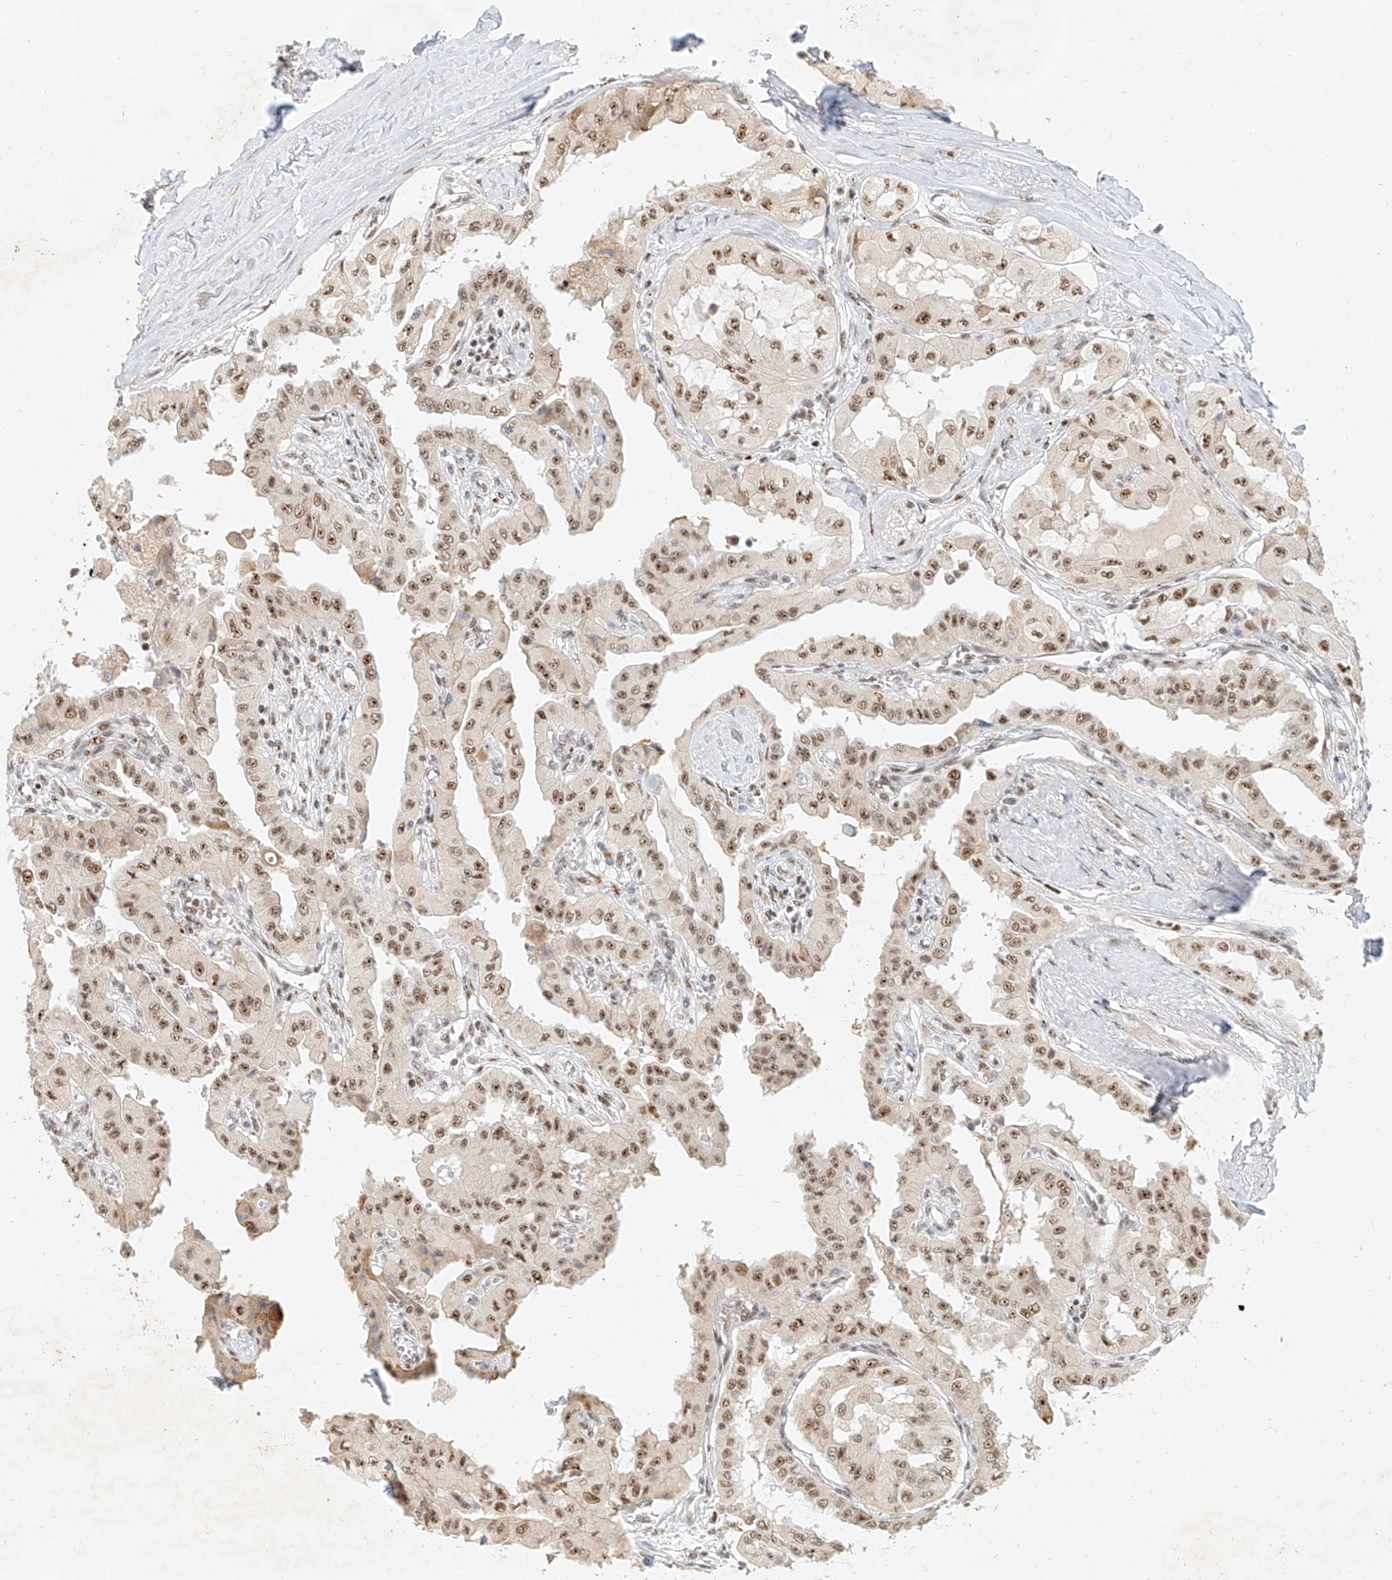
{"staining": {"intensity": "moderate", "quantity": ">75%", "location": "nuclear"}, "tissue": "thyroid cancer", "cell_type": "Tumor cells", "image_type": "cancer", "snomed": [{"axis": "morphology", "description": "Papillary adenocarcinoma, NOS"}, {"axis": "topography", "description": "Thyroid gland"}], "caption": "Protein analysis of thyroid cancer tissue displays moderate nuclear staining in approximately >75% of tumor cells. Using DAB (brown) and hematoxylin (blue) stains, captured at high magnification using brightfield microscopy.", "gene": "CXorf58", "patient": {"sex": "female", "age": 59}}